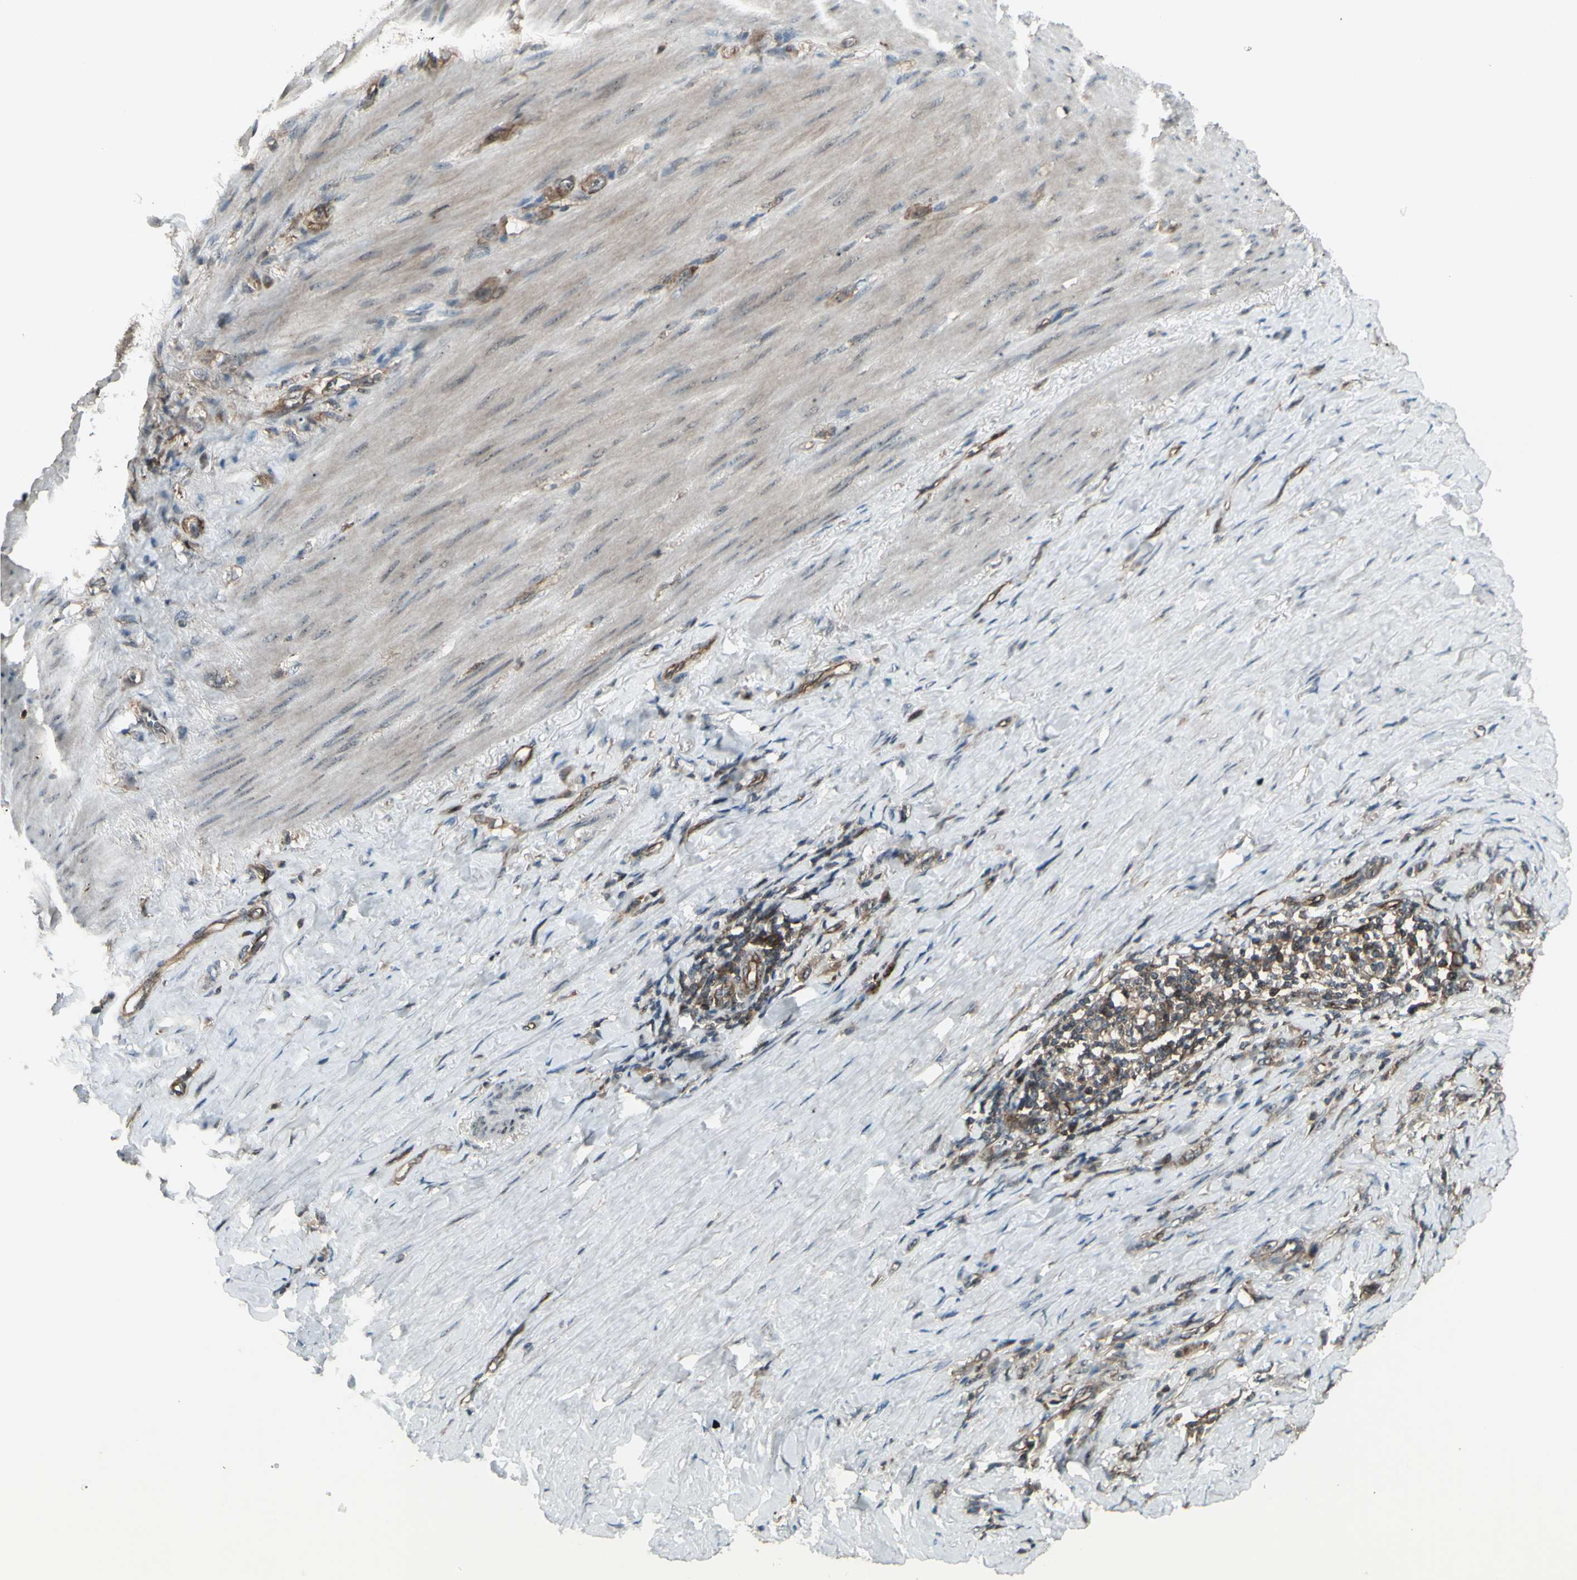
{"staining": {"intensity": "strong", "quantity": ">75%", "location": "cytoplasmic/membranous"}, "tissue": "stomach cancer", "cell_type": "Tumor cells", "image_type": "cancer", "snomed": [{"axis": "morphology", "description": "Adenocarcinoma, NOS"}, {"axis": "topography", "description": "Stomach"}], "caption": "The immunohistochemical stain highlights strong cytoplasmic/membranous staining in tumor cells of stomach adenocarcinoma tissue. Nuclei are stained in blue.", "gene": "FXYD5", "patient": {"sex": "male", "age": 82}}